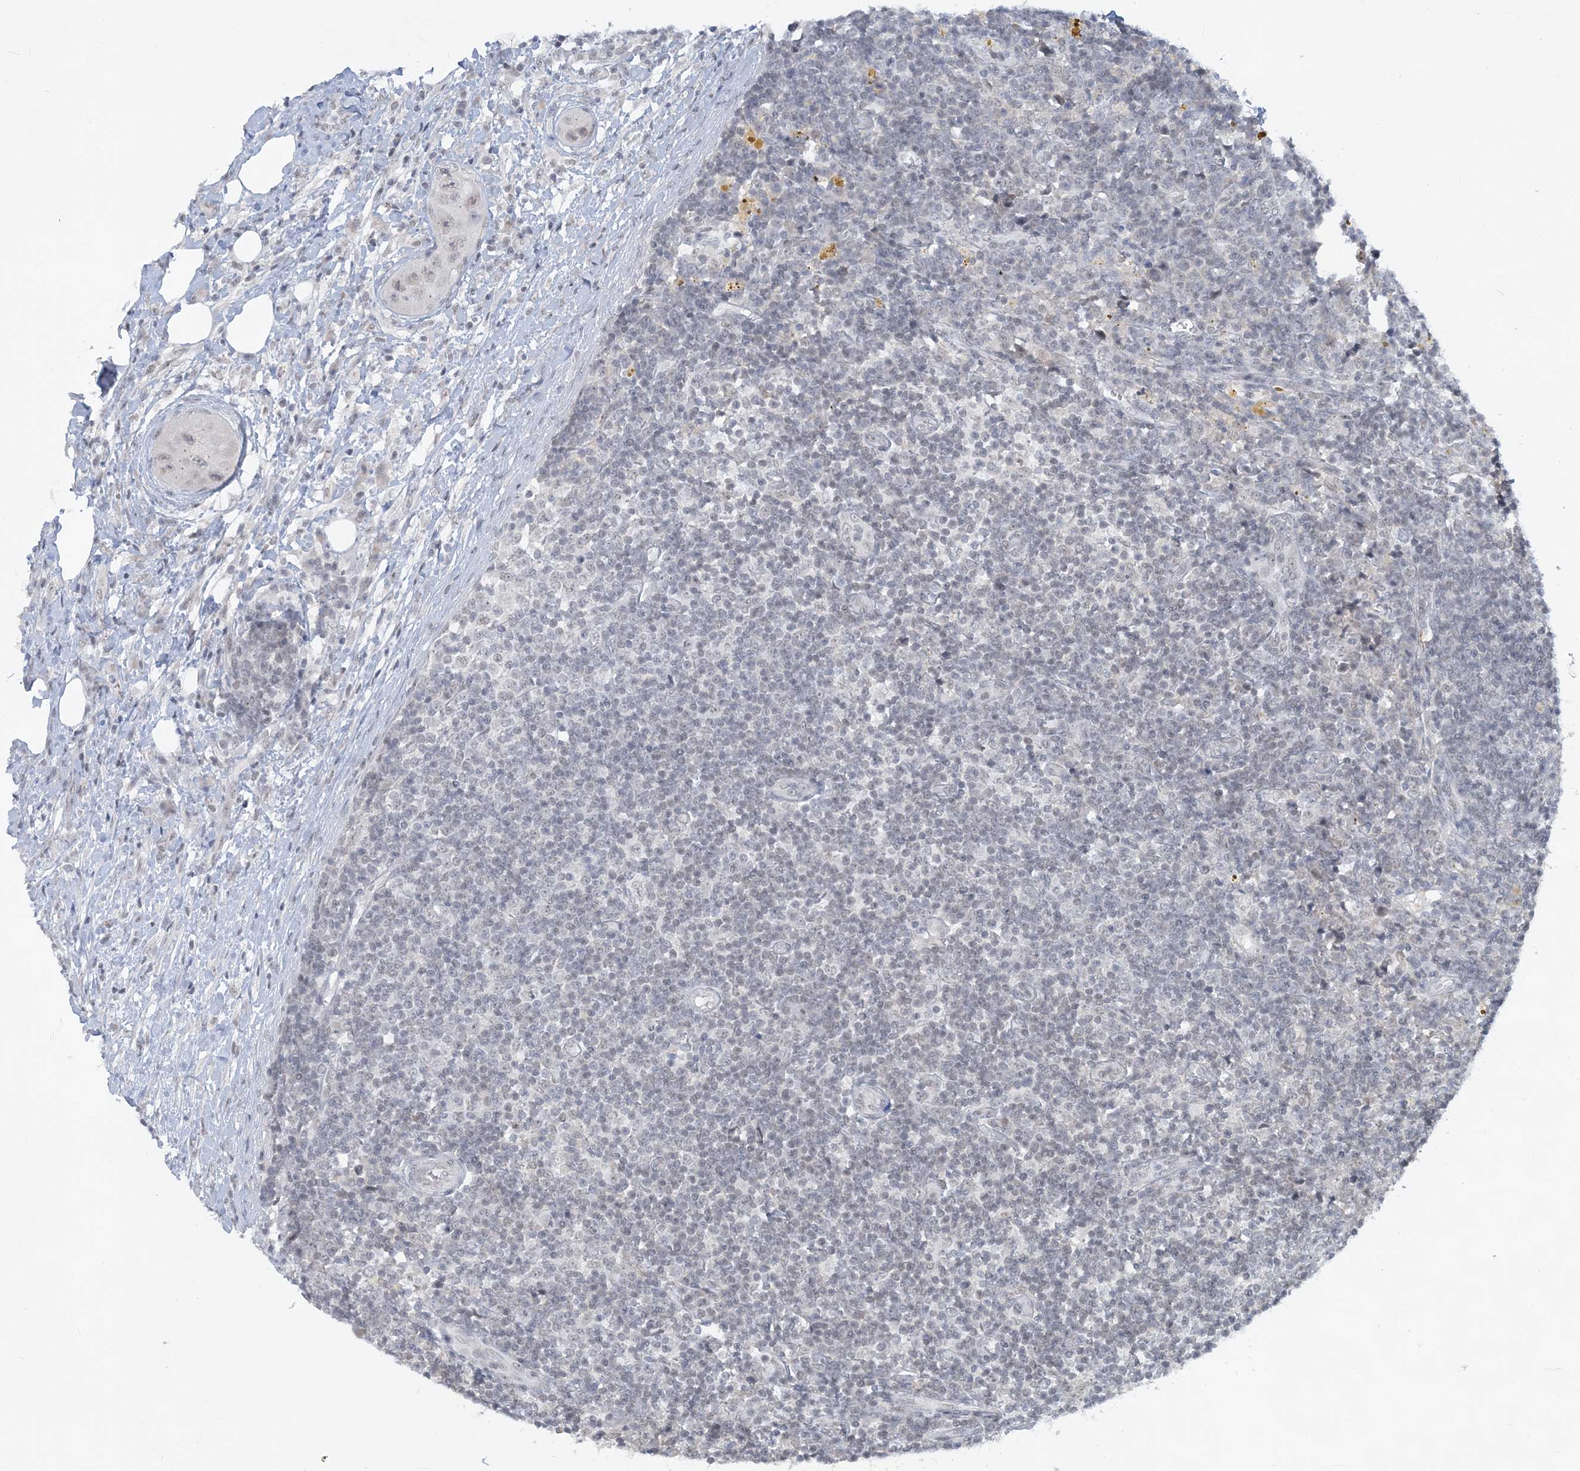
{"staining": {"intensity": "negative", "quantity": "none", "location": "none"}, "tissue": "lymph node", "cell_type": "Germinal center cells", "image_type": "normal", "snomed": [{"axis": "morphology", "description": "Normal tissue, NOS"}, {"axis": "morphology", "description": "Squamous cell carcinoma, metastatic, NOS"}, {"axis": "topography", "description": "Lymph node"}], "caption": "A high-resolution micrograph shows immunohistochemistry staining of normal lymph node, which demonstrates no significant staining in germinal center cells. (DAB IHC, high magnification).", "gene": "KMT2D", "patient": {"sex": "male", "age": 73}}